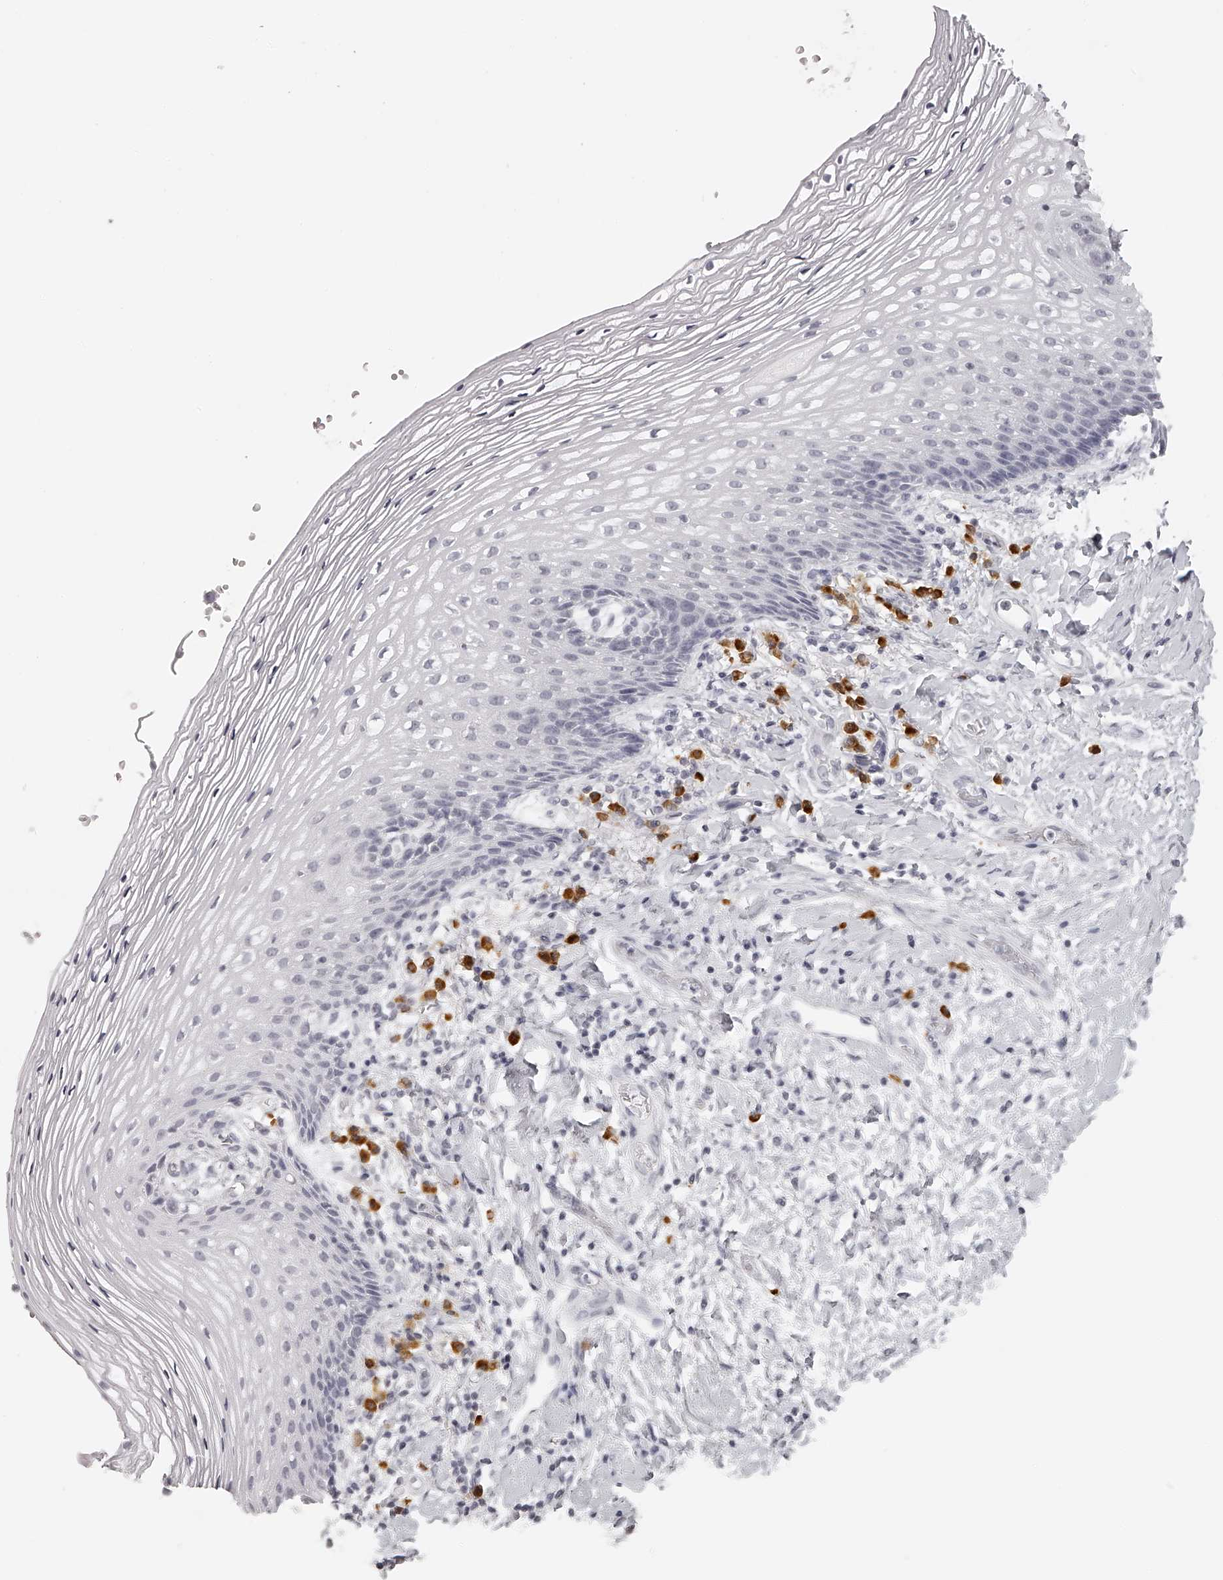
{"staining": {"intensity": "negative", "quantity": "none", "location": "none"}, "tissue": "vagina", "cell_type": "Squamous epithelial cells", "image_type": "normal", "snomed": [{"axis": "morphology", "description": "Normal tissue, NOS"}, {"axis": "topography", "description": "Vagina"}], "caption": "Histopathology image shows no protein expression in squamous epithelial cells of unremarkable vagina.", "gene": "SEC11C", "patient": {"sex": "female", "age": 60}}